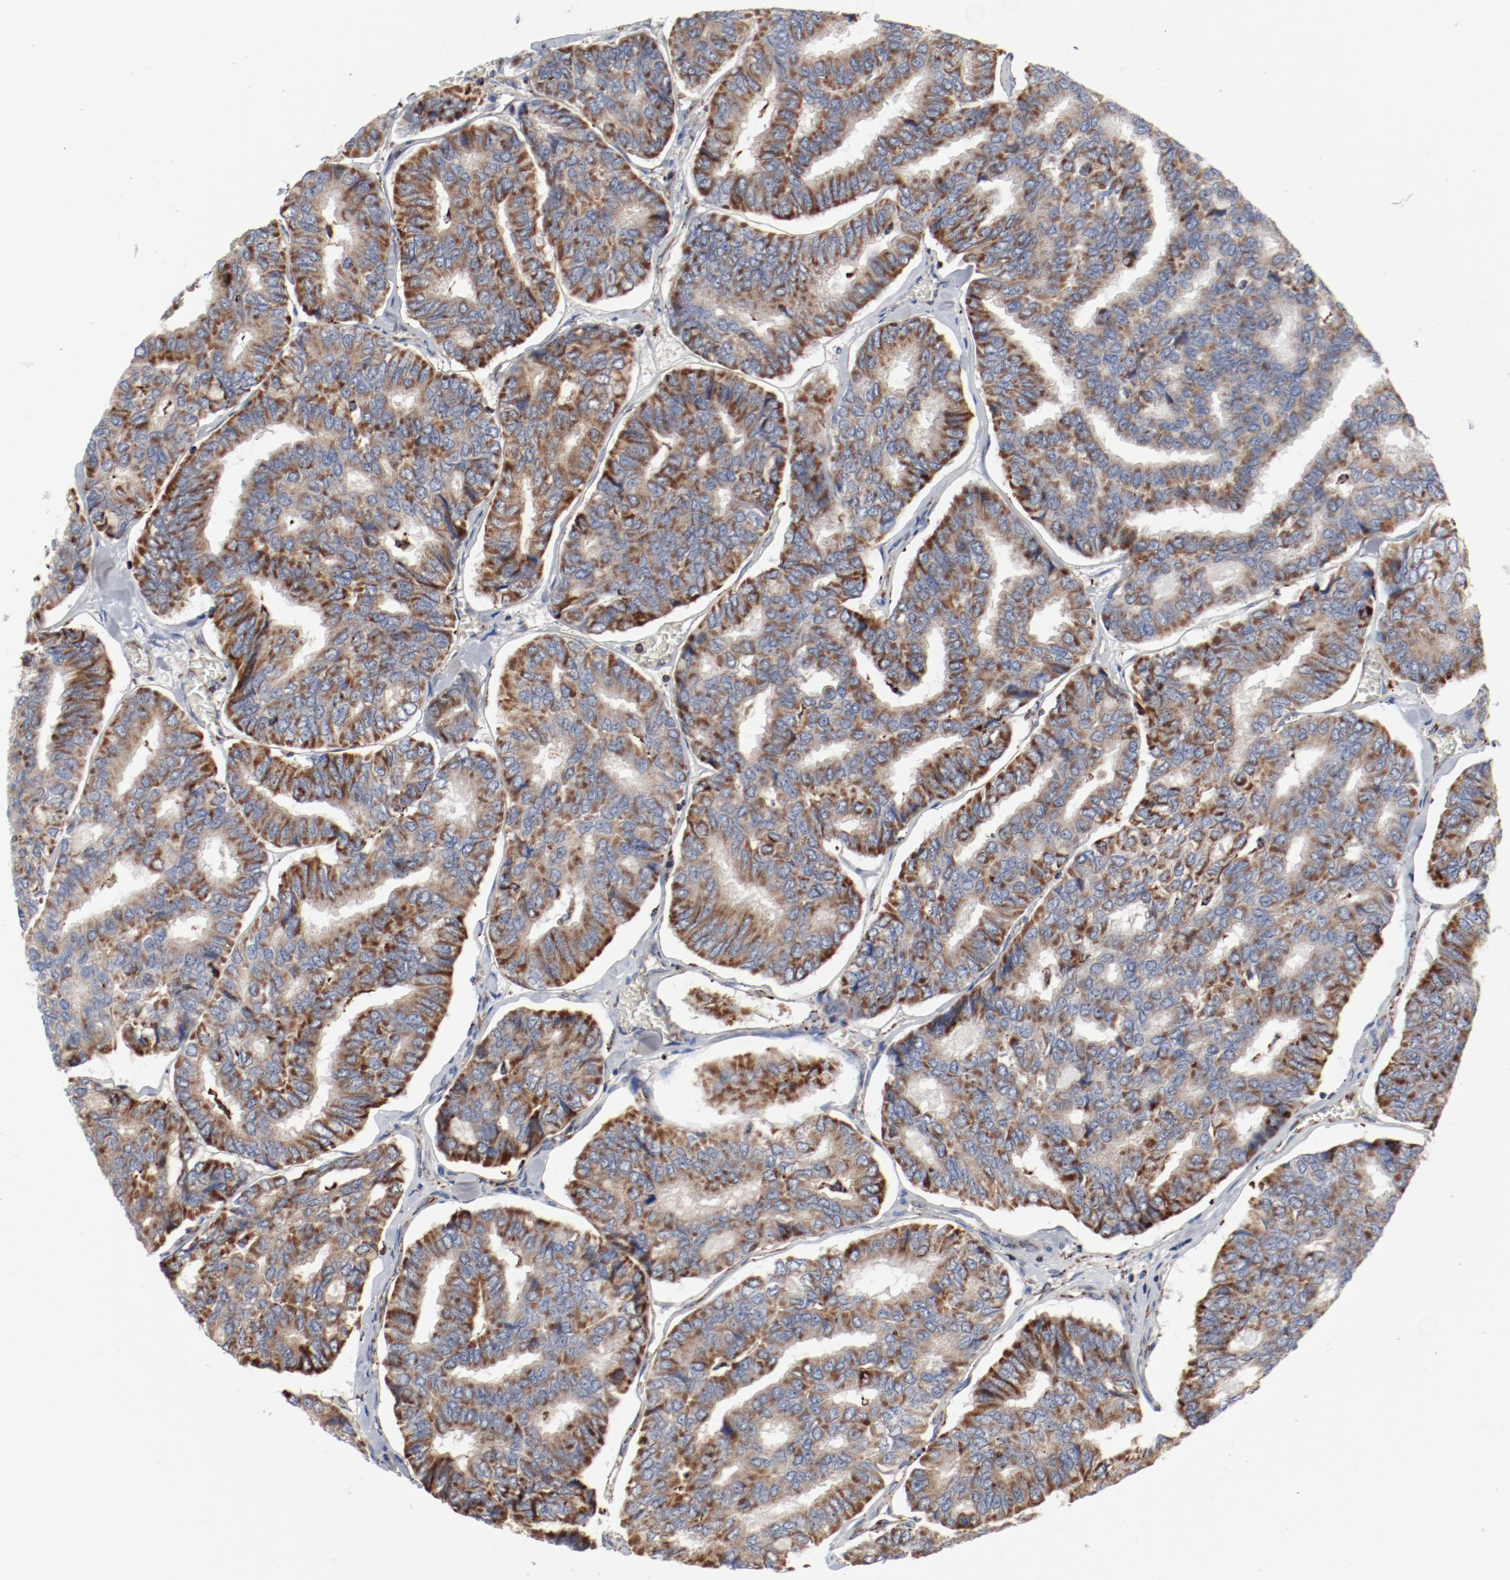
{"staining": {"intensity": "moderate", "quantity": ">75%", "location": "cytoplasmic/membranous"}, "tissue": "thyroid cancer", "cell_type": "Tumor cells", "image_type": "cancer", "snomed": [{"axis": "morphology", "description": "Papillary adenocarcinoma, NOS"}, {"axis": "topography", "description": "Thyroid gland"}], "caption": "The image exhibits a brown stain indicating the presence of a protein in the cytoplasmic/membranous of tumor cells in thyroid cancer.", "gene": "SETD3", "patient": {"sex": "female", "age": 35}}